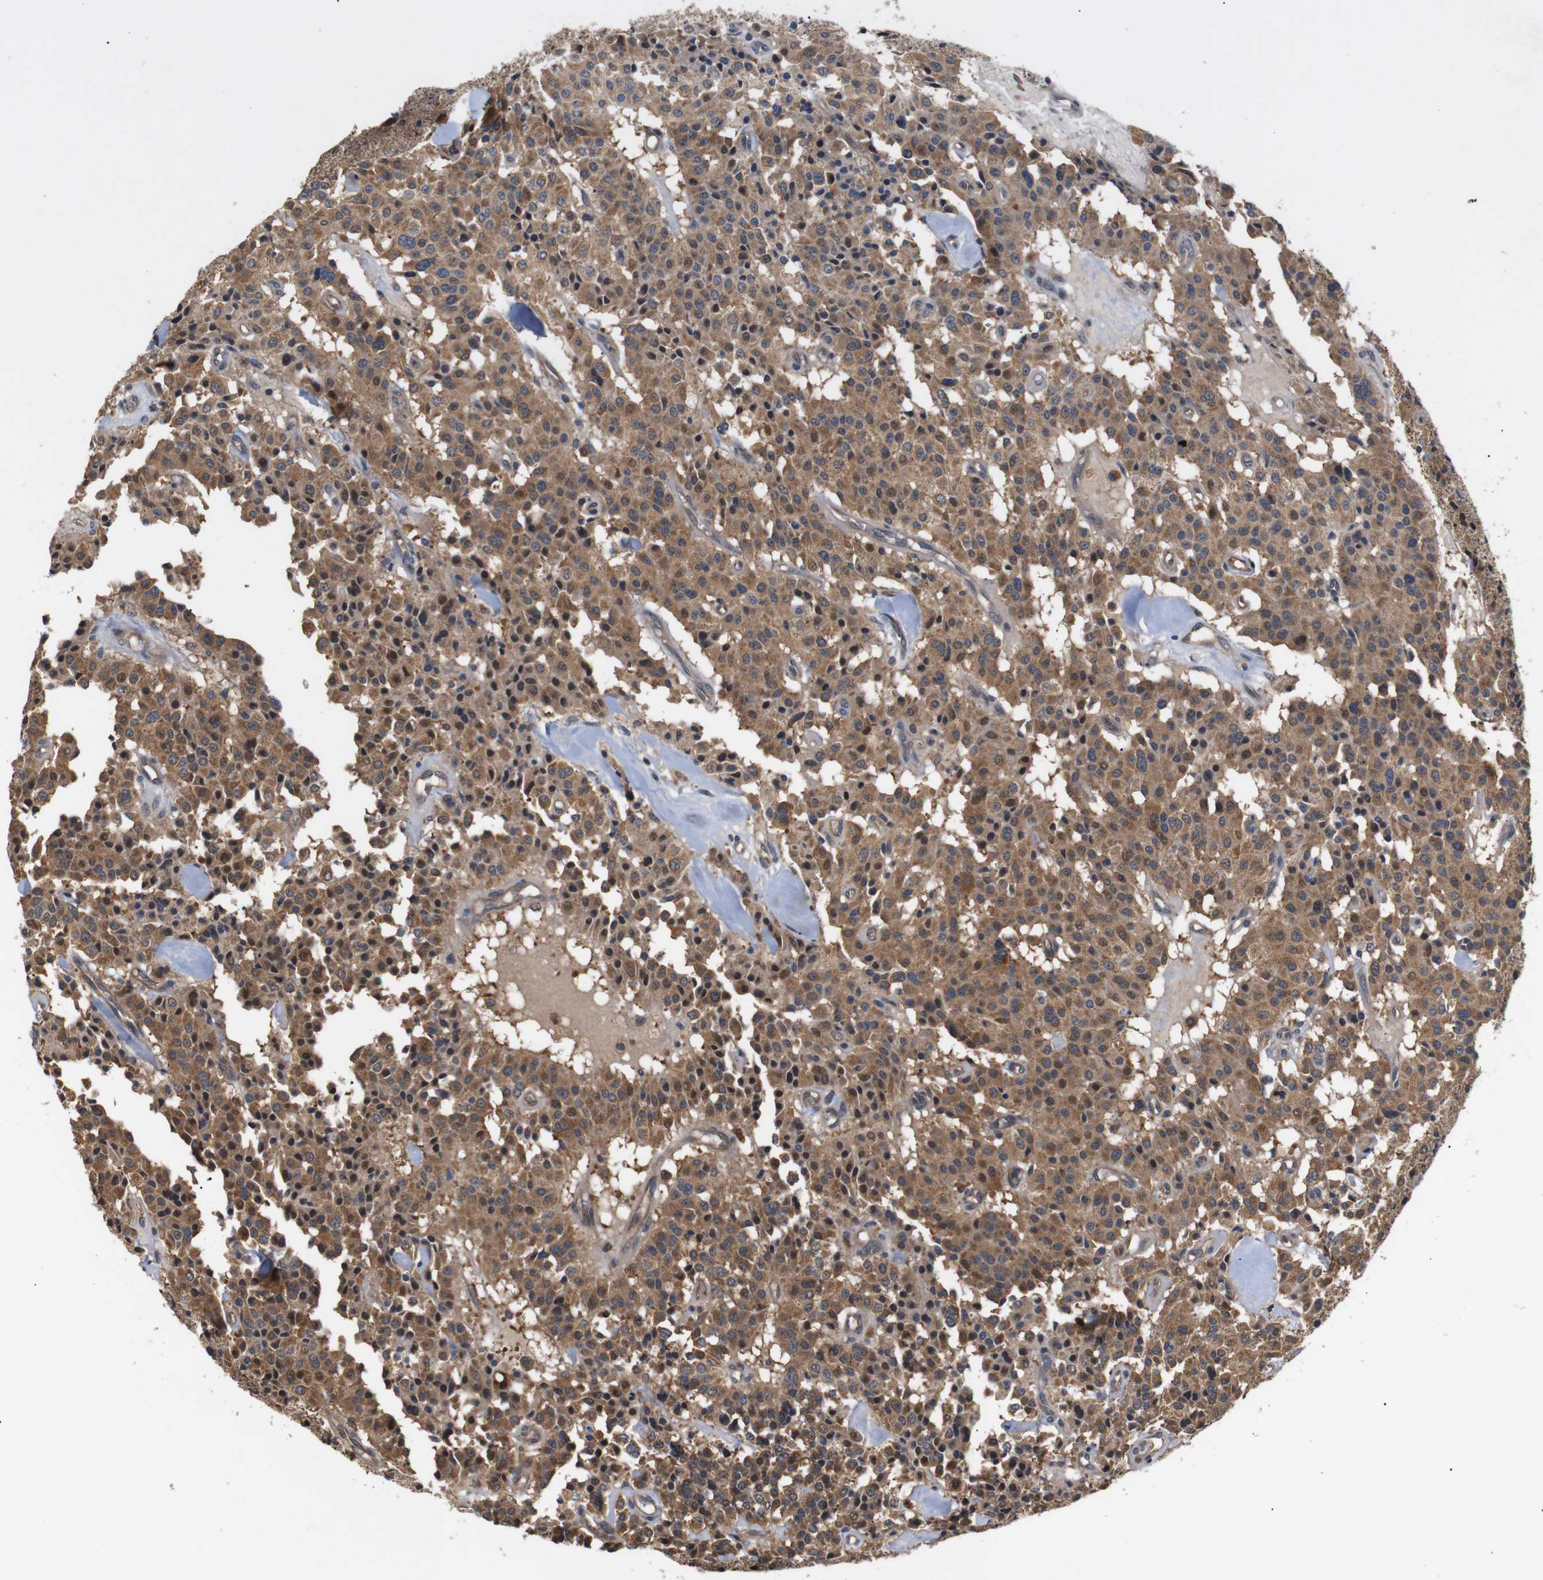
{"staining": {"intensity": "moderate", "quantity": ">75%", "location": "cytoplasmic/membranous"}, "tissue": "carcinoid", "cell_type": "Tumor cells", "image_type": "cancer", "snomed": [{"axis": "morphology", "description": "Carcinoid, malignant, NOS"}, {"axis": "topography", "description": "Lung"}], "caption": "Immunohistochemical staining of carcinoid (malignant) reveals moderate cytoplasmic/membranous protein expression in about >75% of tumor cells.", "gene": "DDR1", "patient": {"sex": "male", "age": 30}}